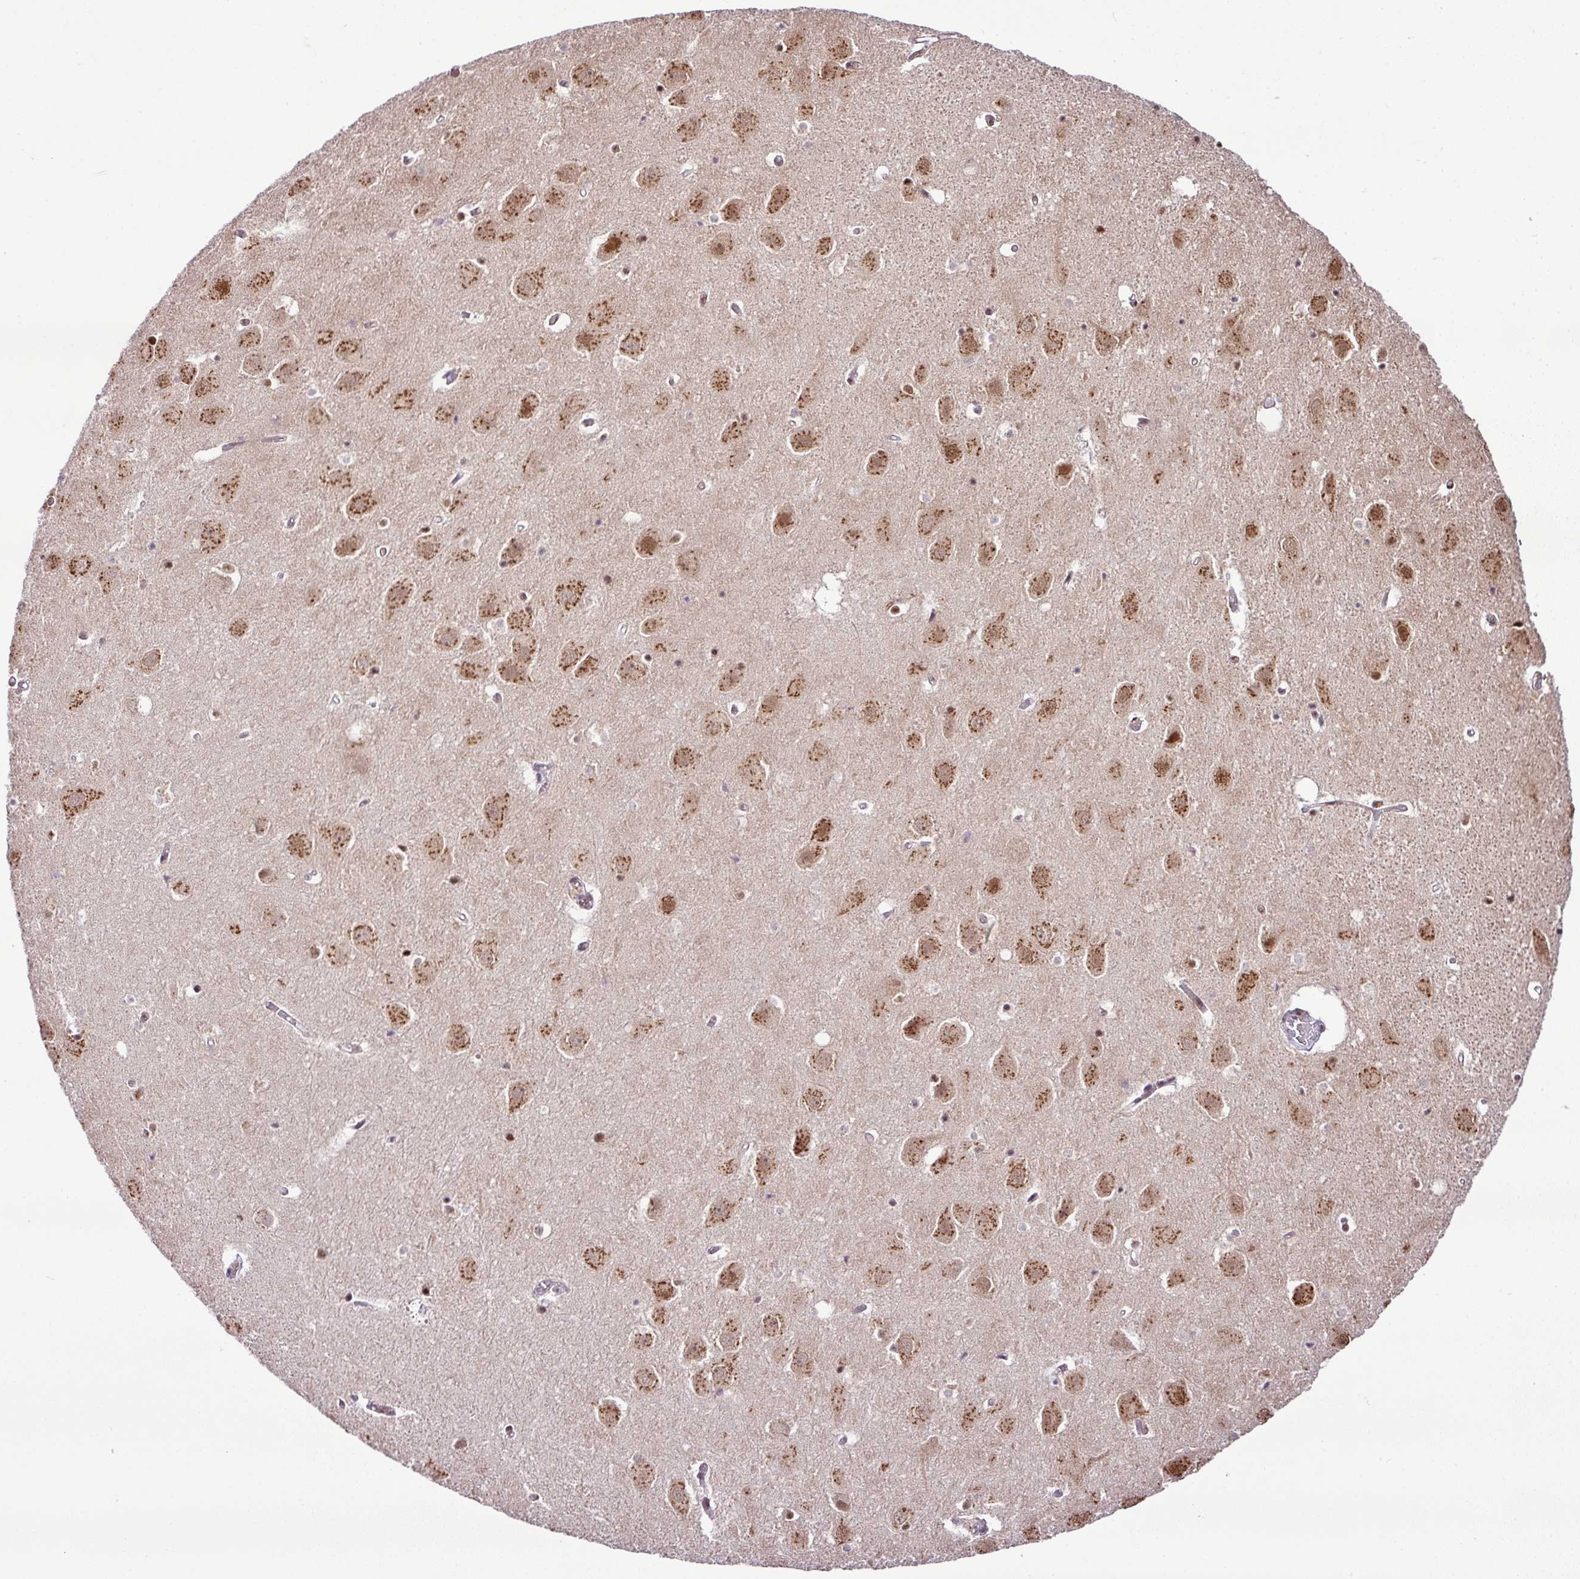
{"staining": {"intensity": "moderate", "quantity": "25%-75%", "location": "nuclear"}, "tissue": "hippocampus", "cell_type": "Glial cells", "image_type": "normal", "snomed": [{"axis": "morphology", "description": "Normal tissue, NOS"}, {"axis": "topography", "description": "Hippocampus"}], "caption": "An immunohistochemistry histopathology image of normal tissue is shown. Protein staining in brown labels moderate nuclear positivity in hippocampus within glial cells. (IHC, brightfield microscopy, high magnification).", "gene": "PGAP4", "patient": {"sex": "female", "age": 52}}